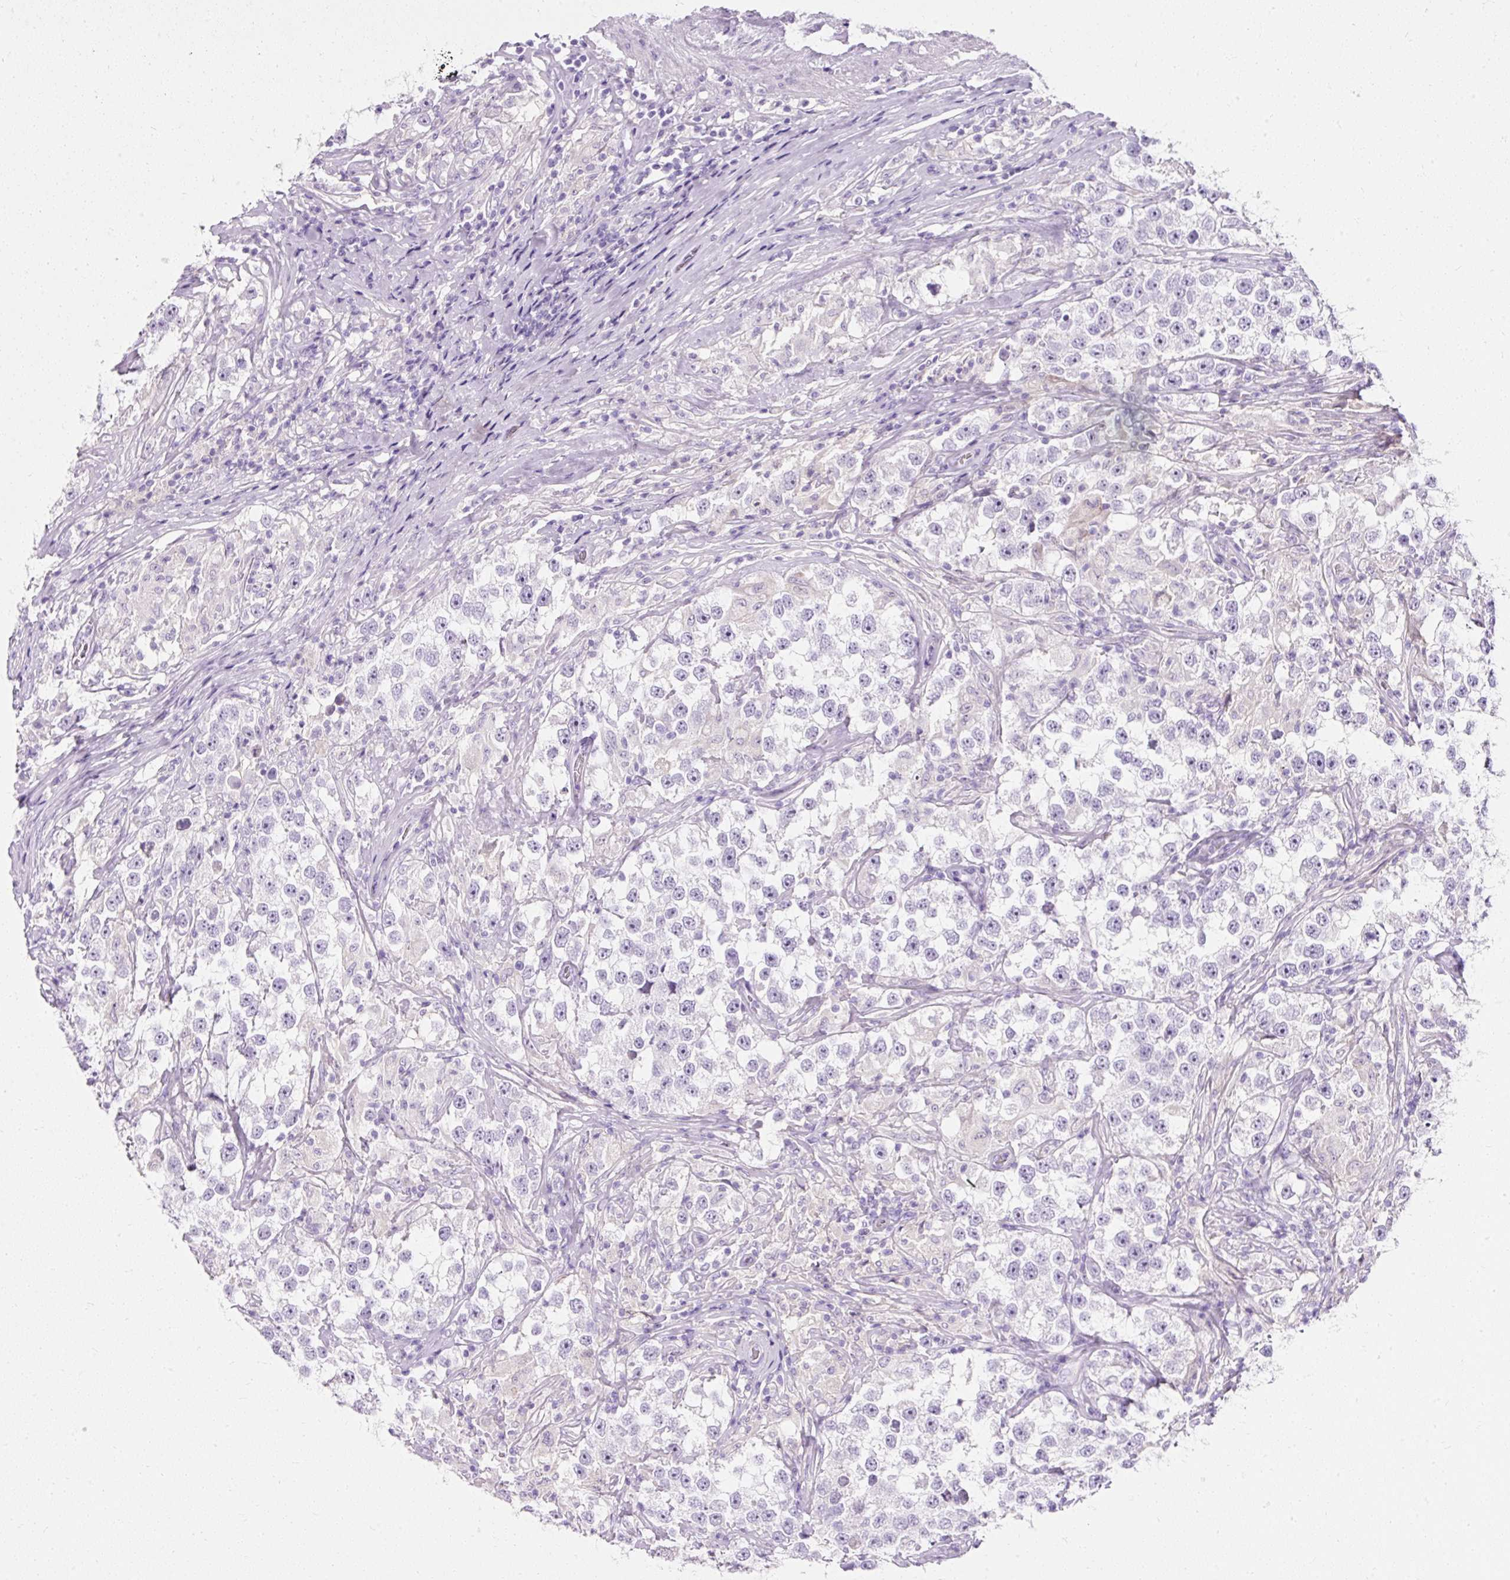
{"staining": {"intensity": "negative", "quantity": "none", "location": "none"}, "tissue": "testis cancer", "cell_type": "Tumor cells", "image_type": "cancer", "snomed": [{"axis": "morphology", "description": "Seminoma, NOS"}, {"axis": "topography", "description": "Testis"}], "caption": "This micrograph is of seminoma (testis) stained with immunohistochemistry (IHC) to label a protein in brown with the nuclei are counter-stained blue. There is no positivity in tumor cells.", "gene": "CLDN25", "patient": {"sex": "male", "age": 46}}